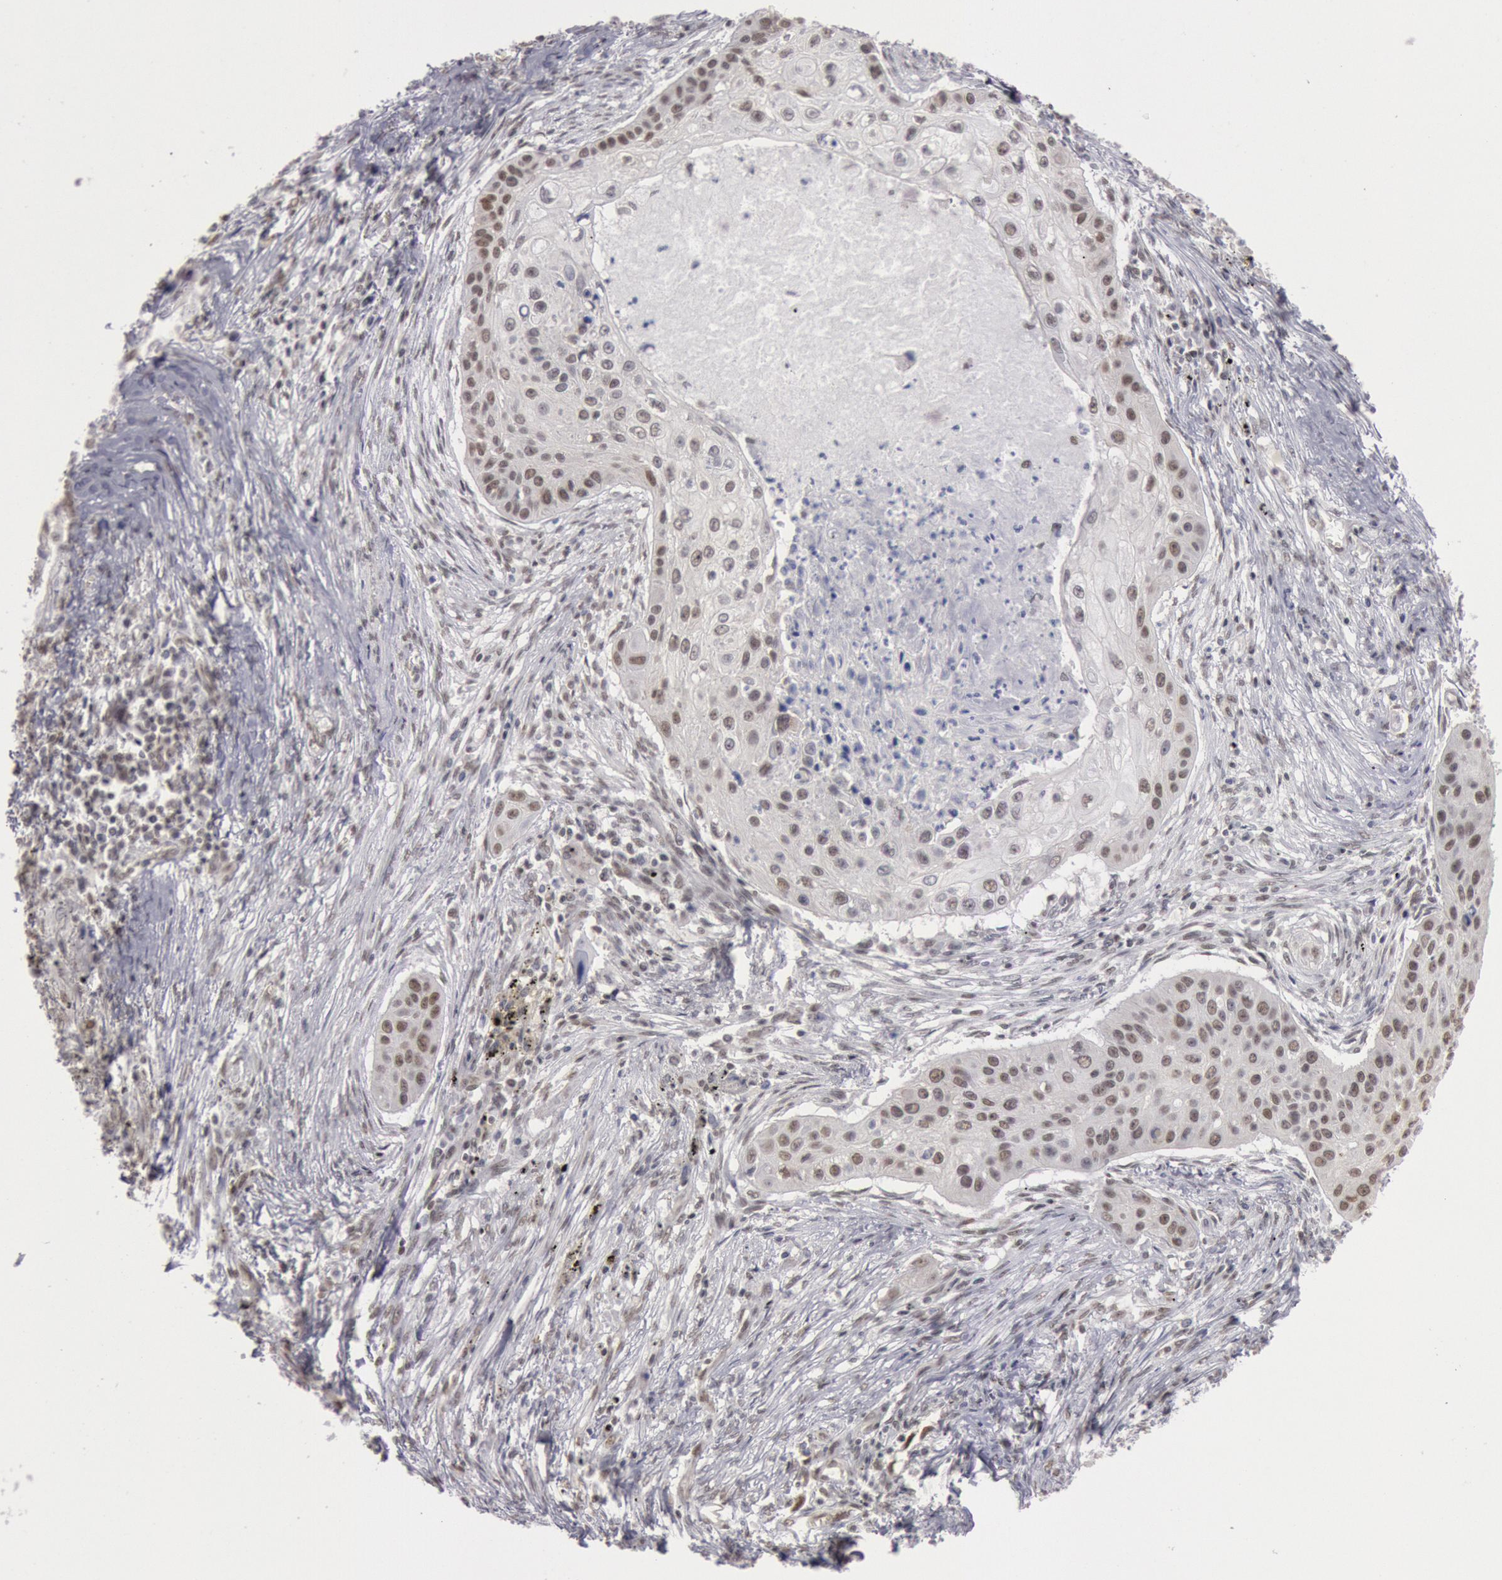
{"staining": {"intensity": "weak", "quantity": "25%-75%", "location": "nuclear"}, "tissue": "lung cancer", "cell_type": "Tumor cells", "image_type": "cancer", "snomed": [{"axis": "morphology", "description": "Squamous cell carcinoma, NOS"}, {"axis": "topography", "description": "Lung"}], "caption": "Protein analysis of squamous cell carcinoma (lung) tissue shows weak nuclear positivity in approximately 25%-75% of tumor cells. The staining was performed using DAB (3,3'-diaminobenzidine), with brown indicating positive protein expression. Nuclei are stained blue with hematoxylin.", "gene": "ESS2", "patient": {"sex": "male", "age": 71}}